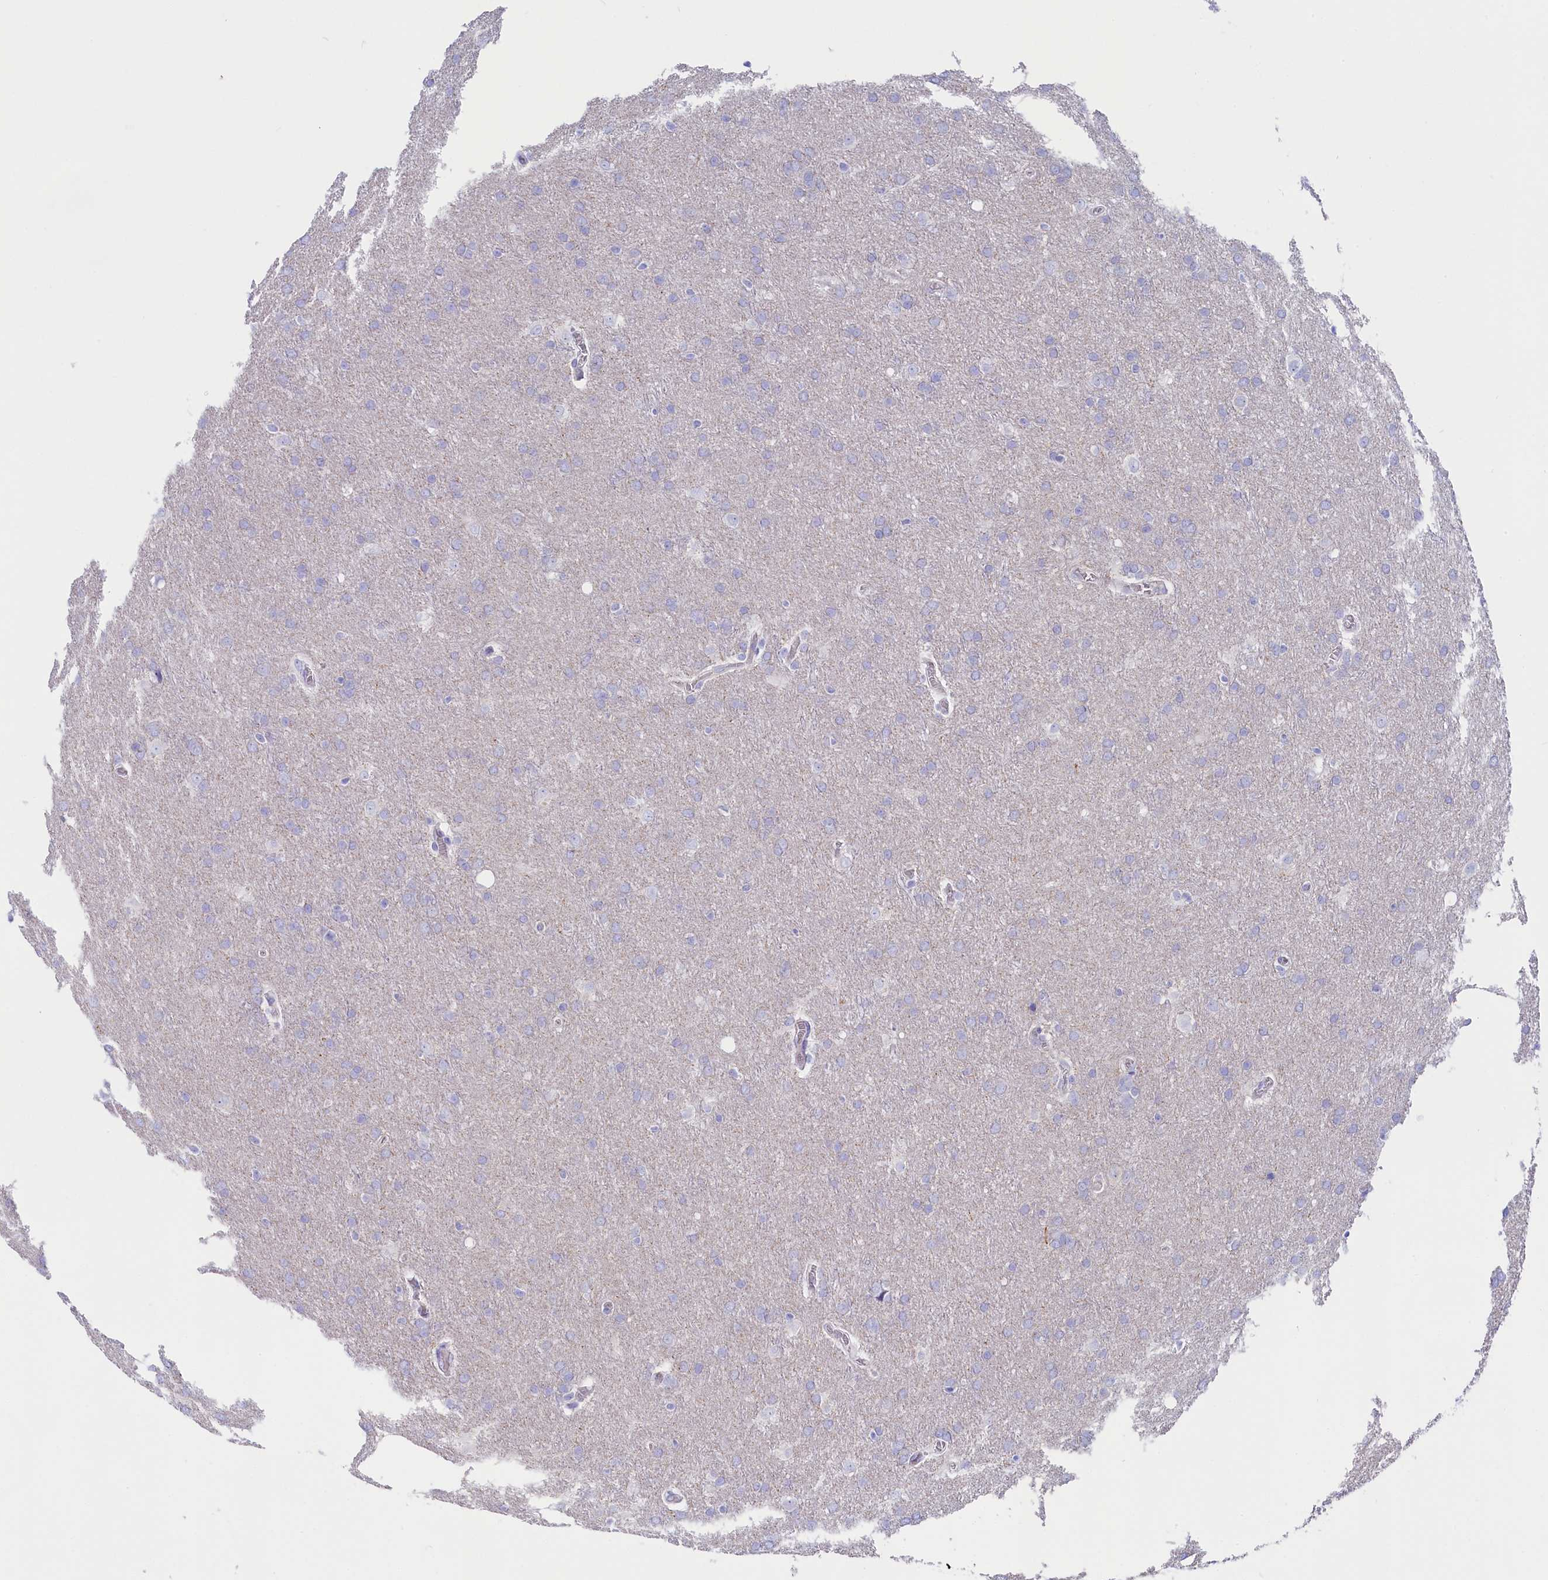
{"staining": {"intensity": "negative", "quantity": "none", "location": "none"}, "tissue": "glioma", "cell_type": "Tumor cells", "image_type": "cancer", "snomed": [{"axis": "morphology", "description": "Glioma, malignant, Low grade"}, {"axis": "topography", "description": "Brain"}], "caption": "The image reveals no significant staining in tumor cells of low-grade glioma (malignant).", "gene": "SULT2A1", "patient": {"sex": "female", "age": 32}}